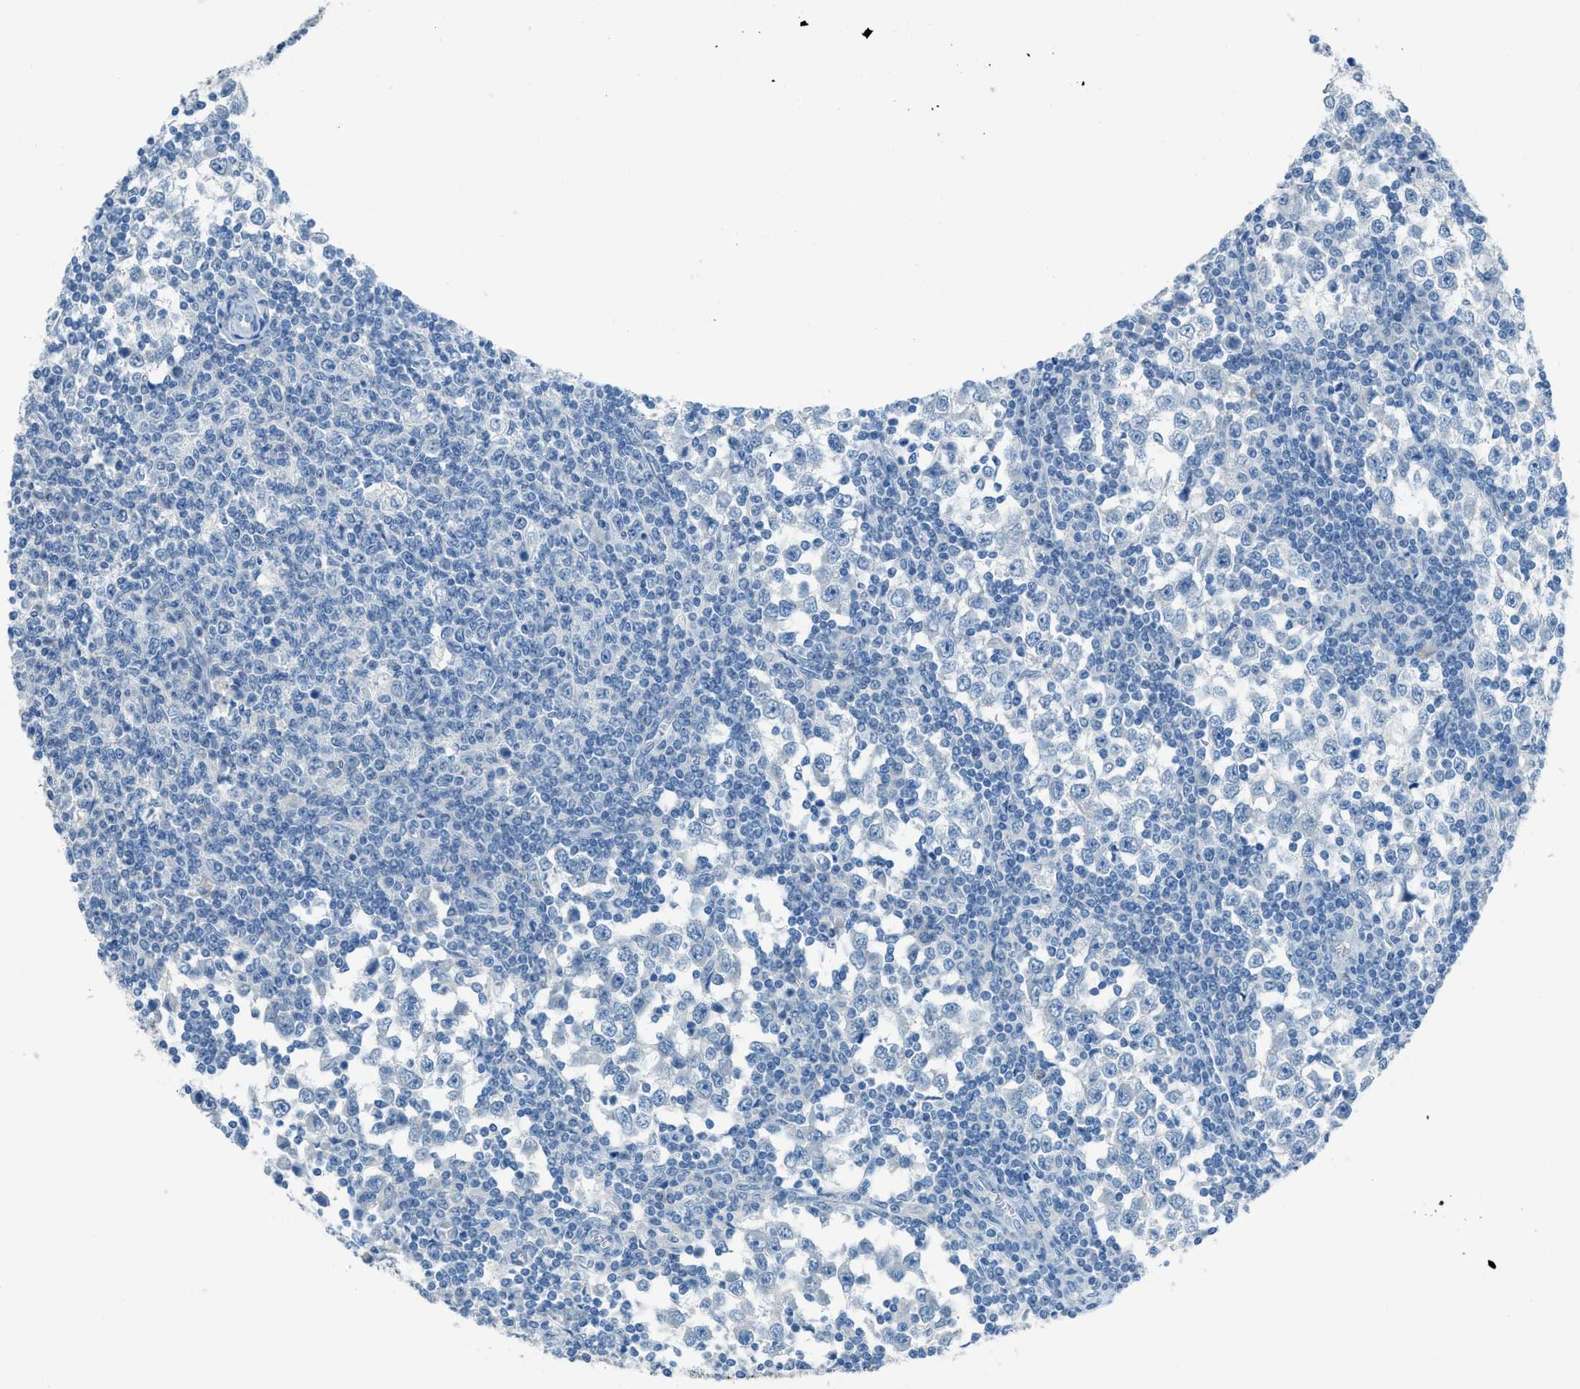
{"staining": {"intensity": "negative", "quantity": "none", "location": "none"}, "tissue": "testis cancer", "cell_type": "Tumor cells", "image_type": "cancer", "snomed": [{"axis": "morphology", "description": "Seminoma, NOS"}, {"axis": "topography", "description": "Testis"}], "caption": "Immunohistochemical staining of human testis seminoma shows no significant staining in tumor cells.", "gene": "ACAN", "patient": {"sex": "male", "age": 65}}